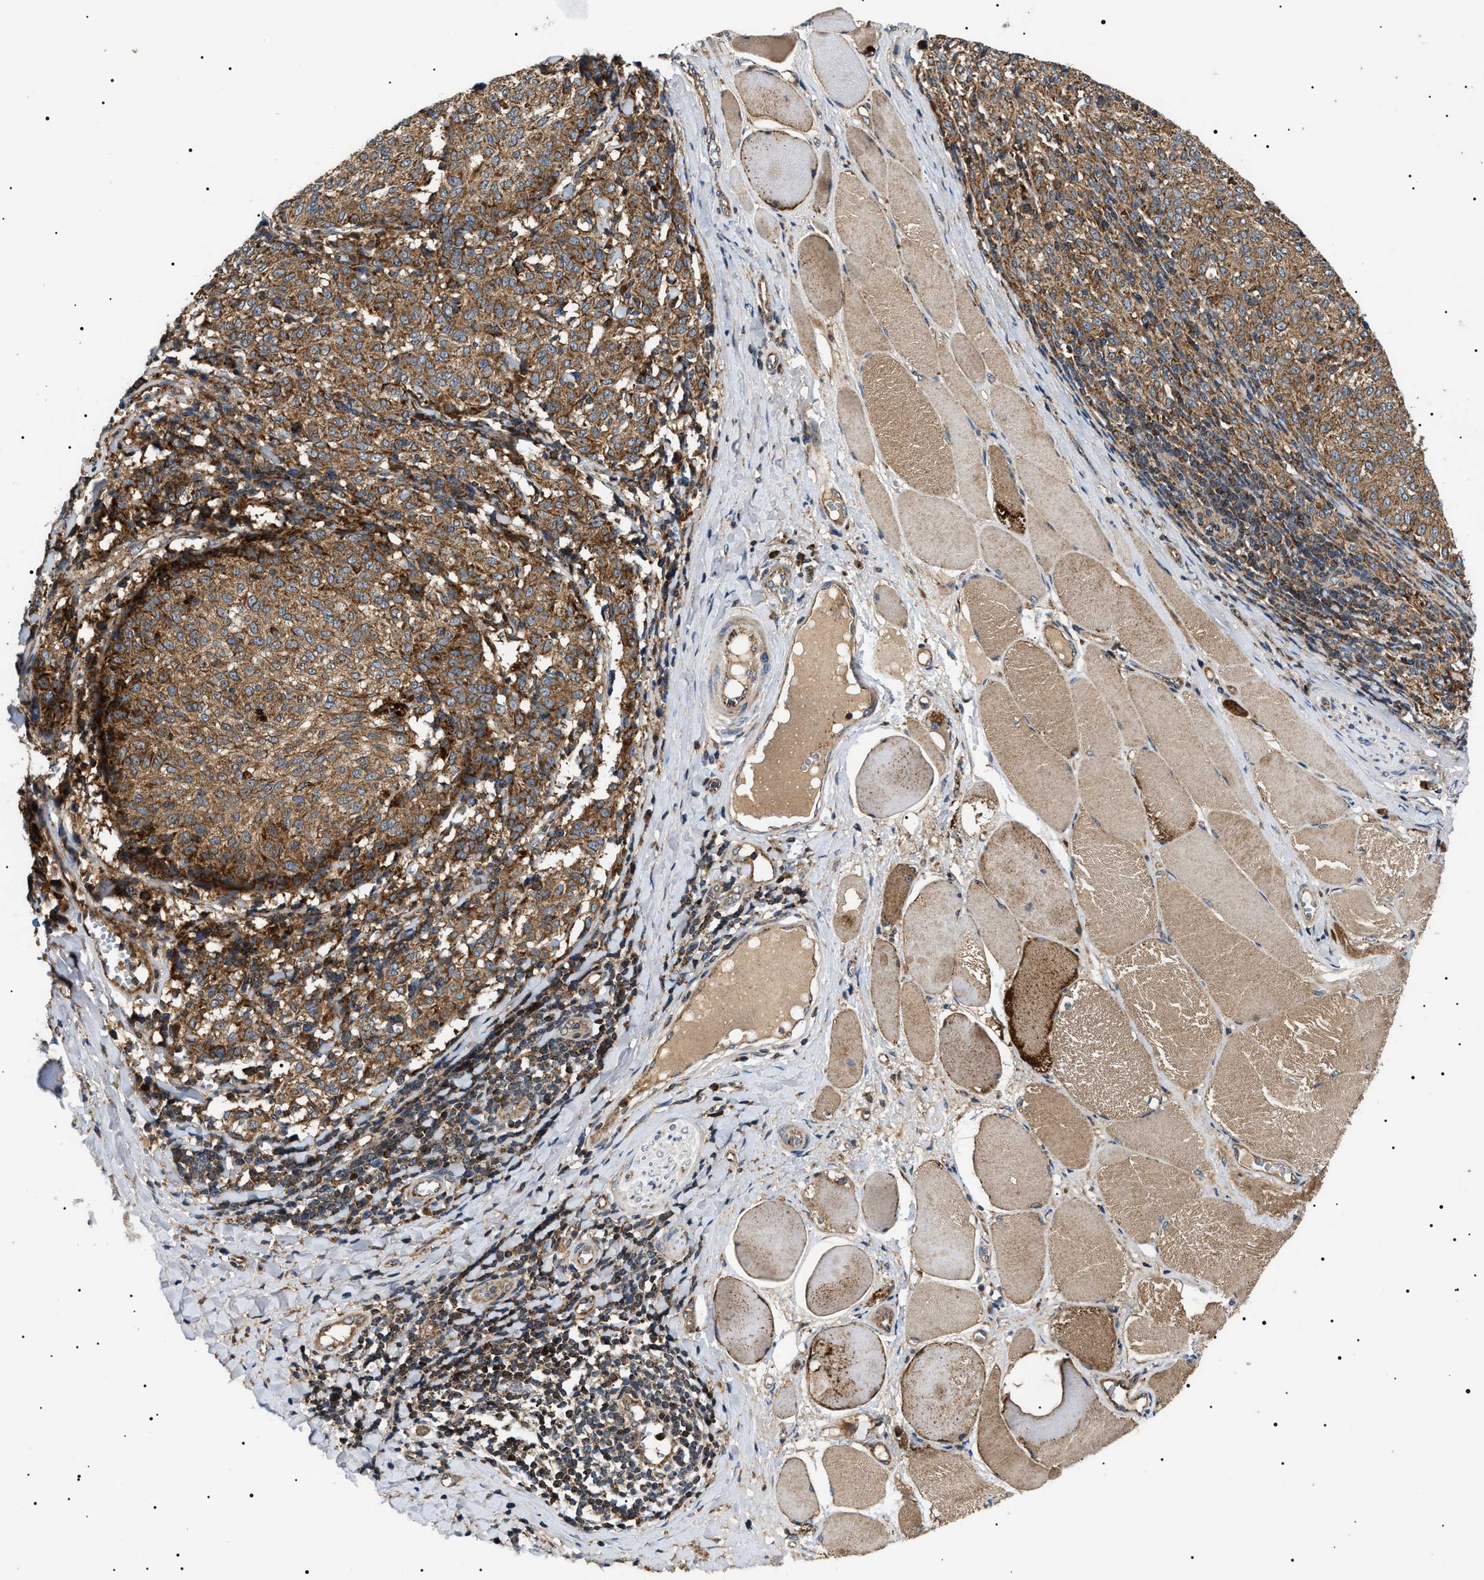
{"staining": {"intensity": "moderate", "quantity": ">75%", "location": "cytoplasmic/membranous"}, "tissue": "melanoma", "cell_type": "Tumor cells", "image_type": "cancer", "snomed": [{"axis": "morphology", "description": "Malignant melanoma, NOS"}, {"axis": "topography", "description": "Skin"}], "caption": "A brown stain labels moderate cytoplasmic/membranous positivity of a protein in malignant melanoma tumor cells.", "gene": "OXSM", "patient": {"sex": "female", "age": 72}}